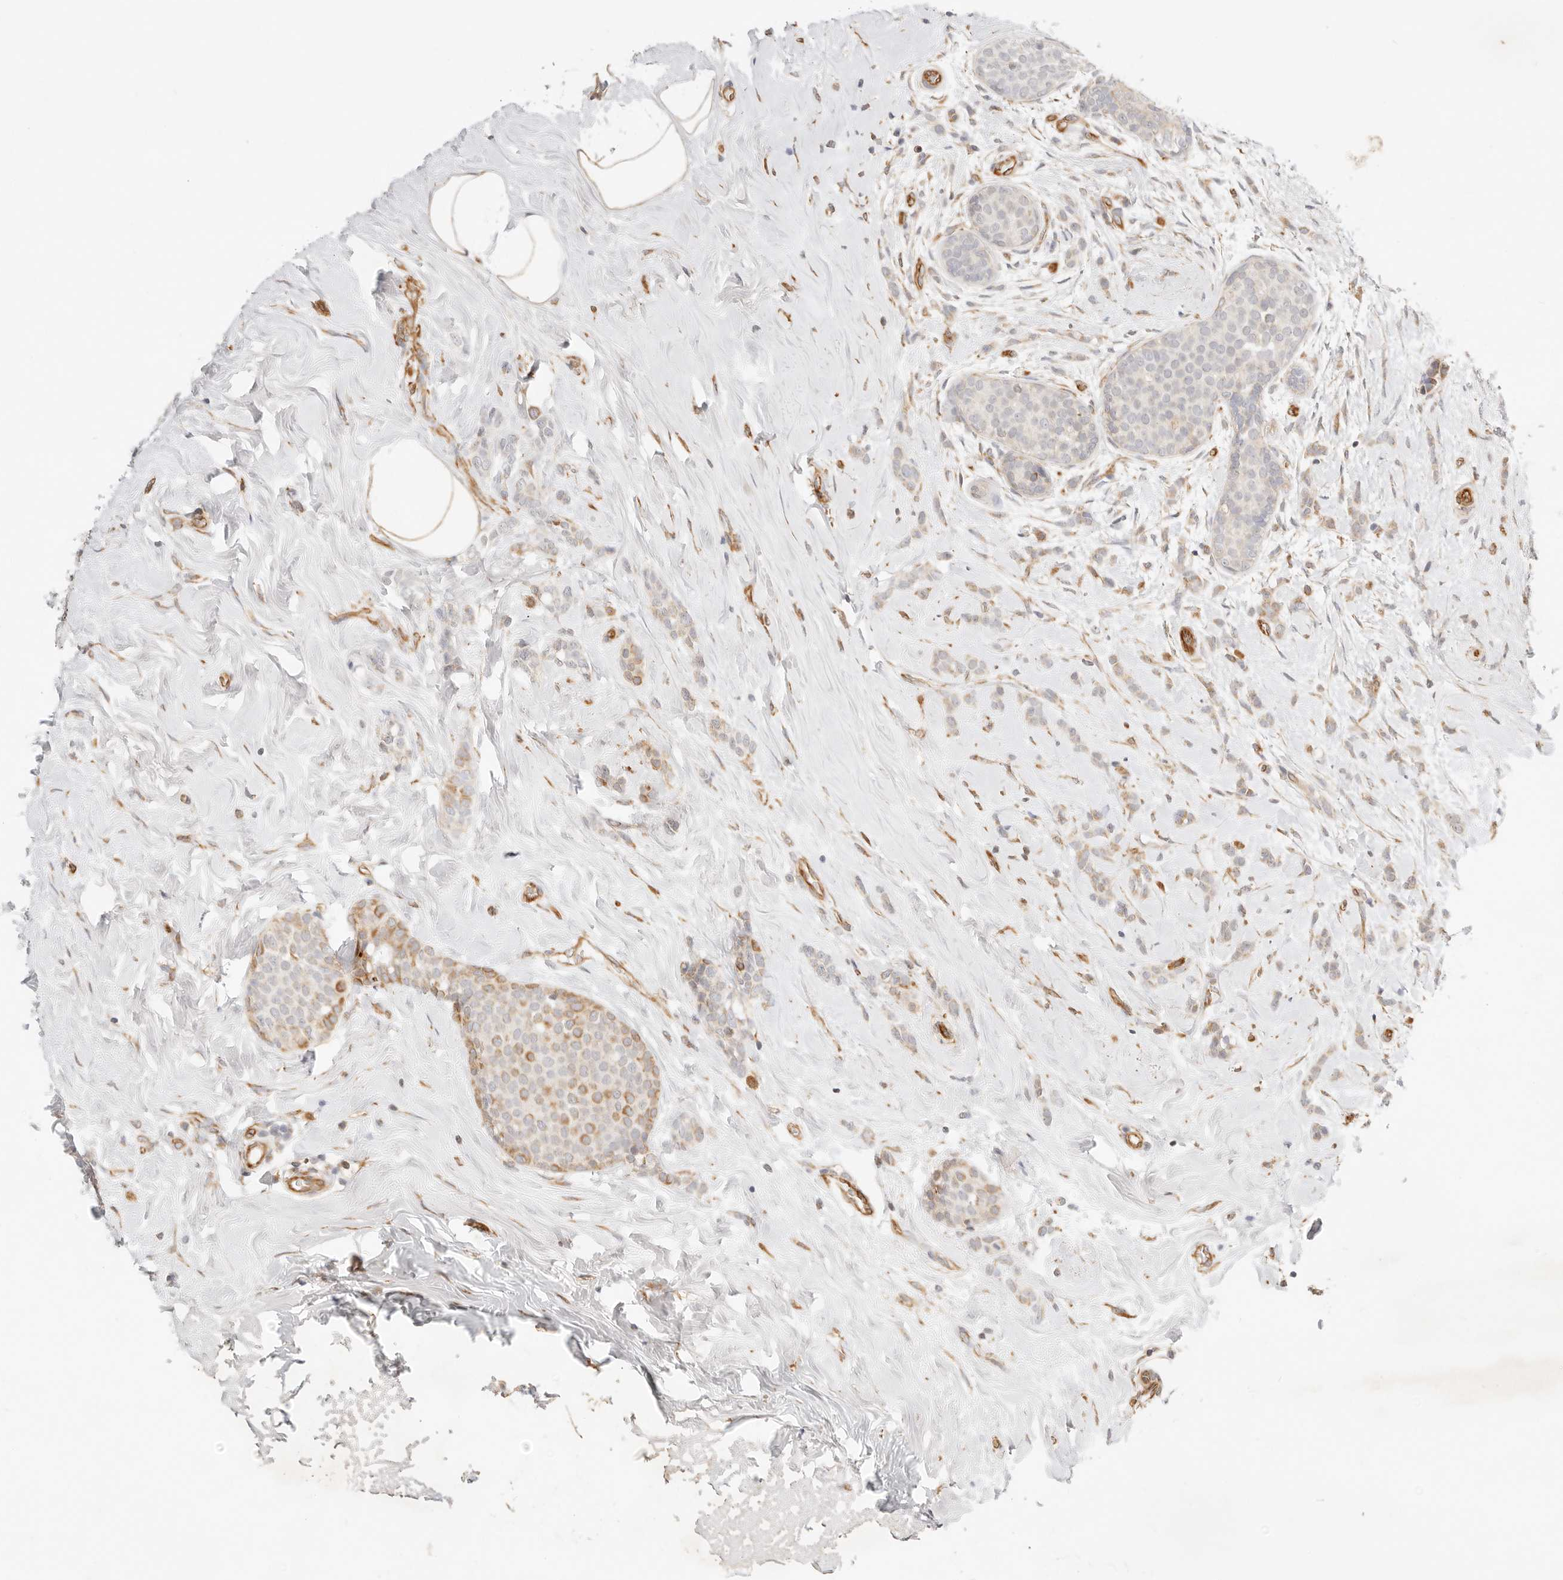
{"staining": {"intensity": "weak", "quantity": "25%-75%", "location": "cytoplasmic/membranous"}, "tissue": "breast cancer", "cell_type": "Tumor cells", "image_type": "cancer", "snomed": [{"axis": "morphology", "description": "Lobular carcinoma, in situ"}, {"axis": "morphology", "description": "Lobular carcinoma"}, {"axis": "topography", "description": "Breast"}], "caption": "Immunohistochemistry (IHC) (DAB) staining of breast cancer (lobular carcinoma in situ) reveals weak cytoplasmic/membranous protein positivity in approximately 25%-75% of tumor cells.", "gene": "ZC3H11A", "patient": {"sex": "female", "age": 41}}